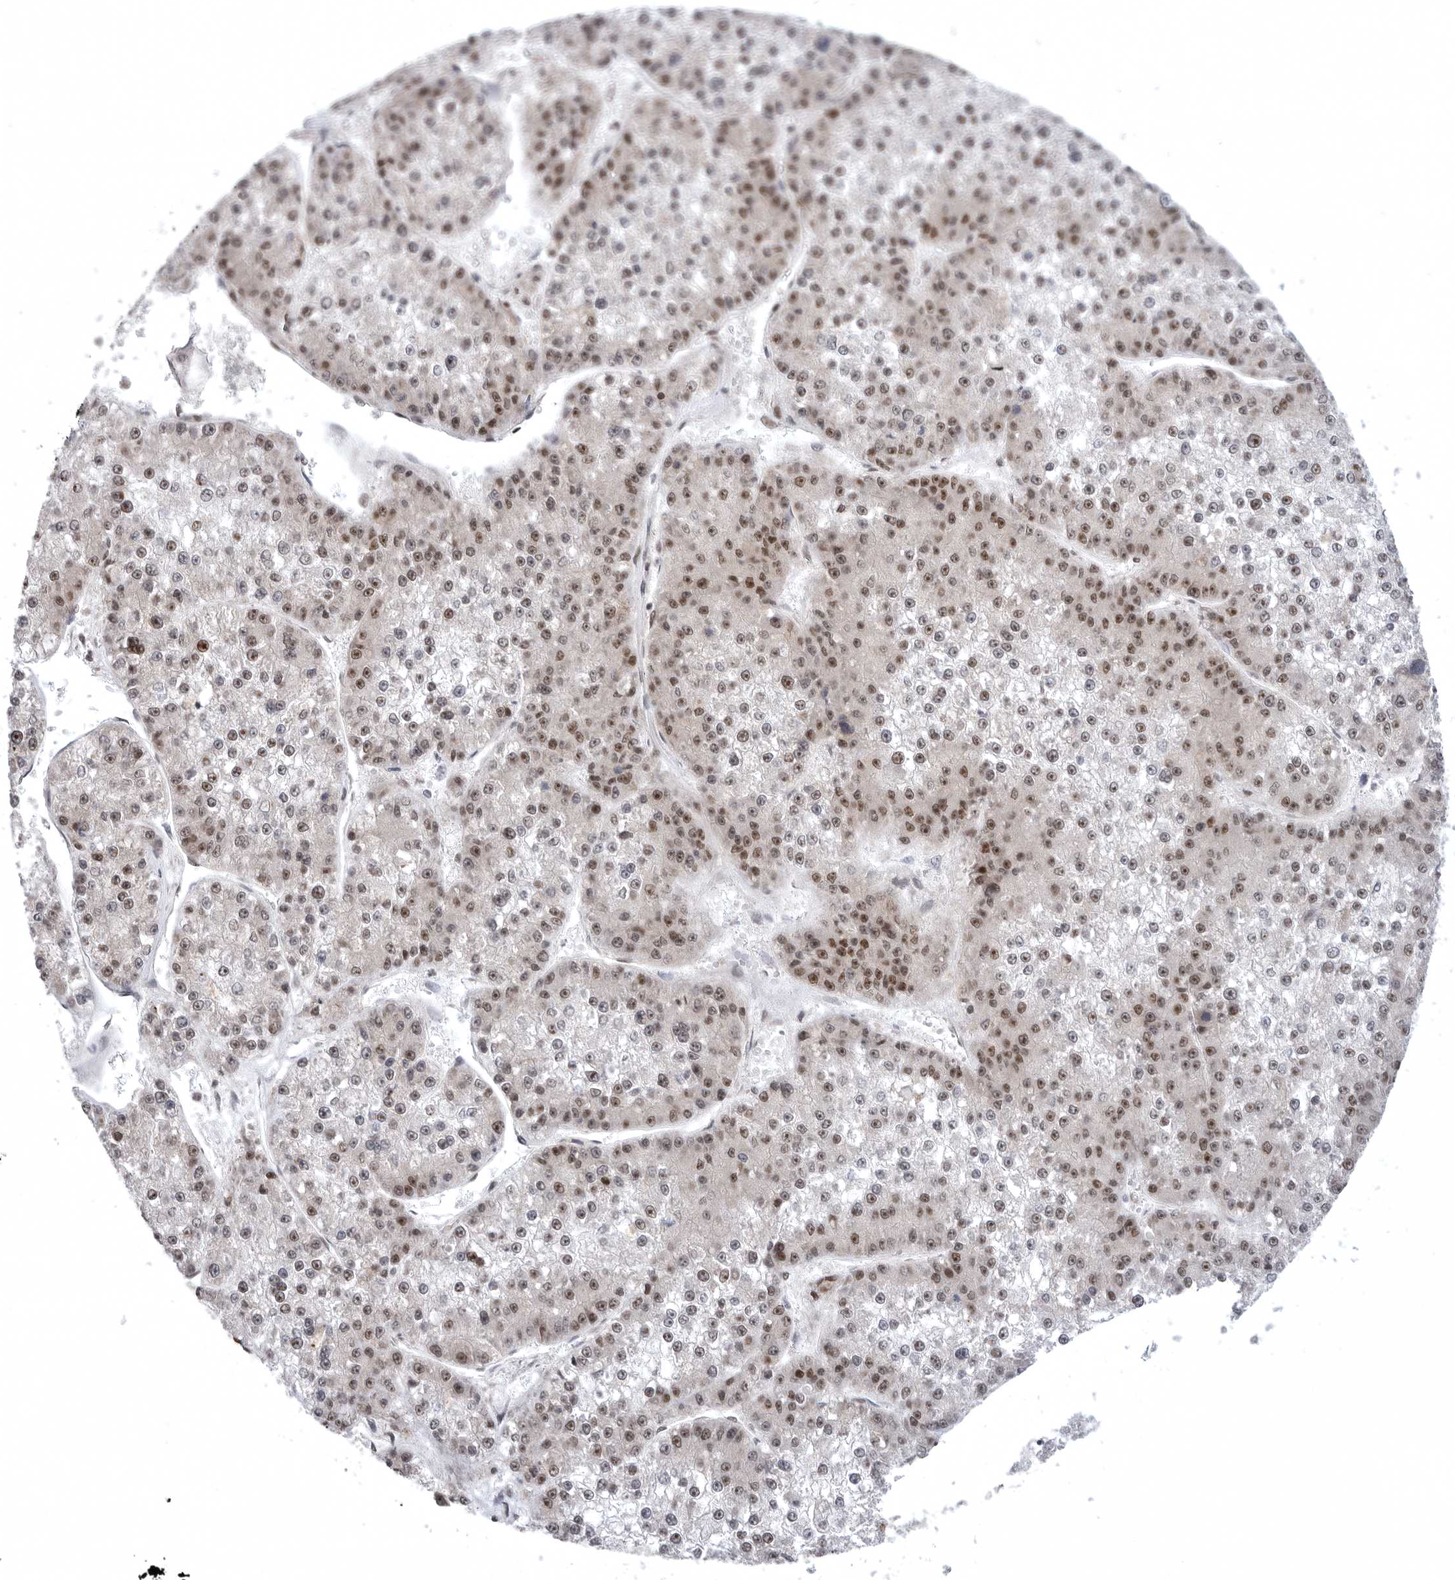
{"staining": {"intensity": "moderate", "quantity": "25%-75%", "location": "nuclear"}, "tissue": "liver cancer", "cell_type": "Tumor cells", "image_type": "cancer", "snomed": [{"axis": "morphology", "description": "Carcinoma, Hepatocellular, NOS"}, {"axis": "topography", "description": "Liver"}], "caption": "Approximately 25%-75% of tumor cells in liver hepatocellular carcinoma display moderate nuclear protein expression as visualized by brown immunohistochemical staining.", "gene": "ZNF830", "patient": {"sex": "female", "age": 73}}